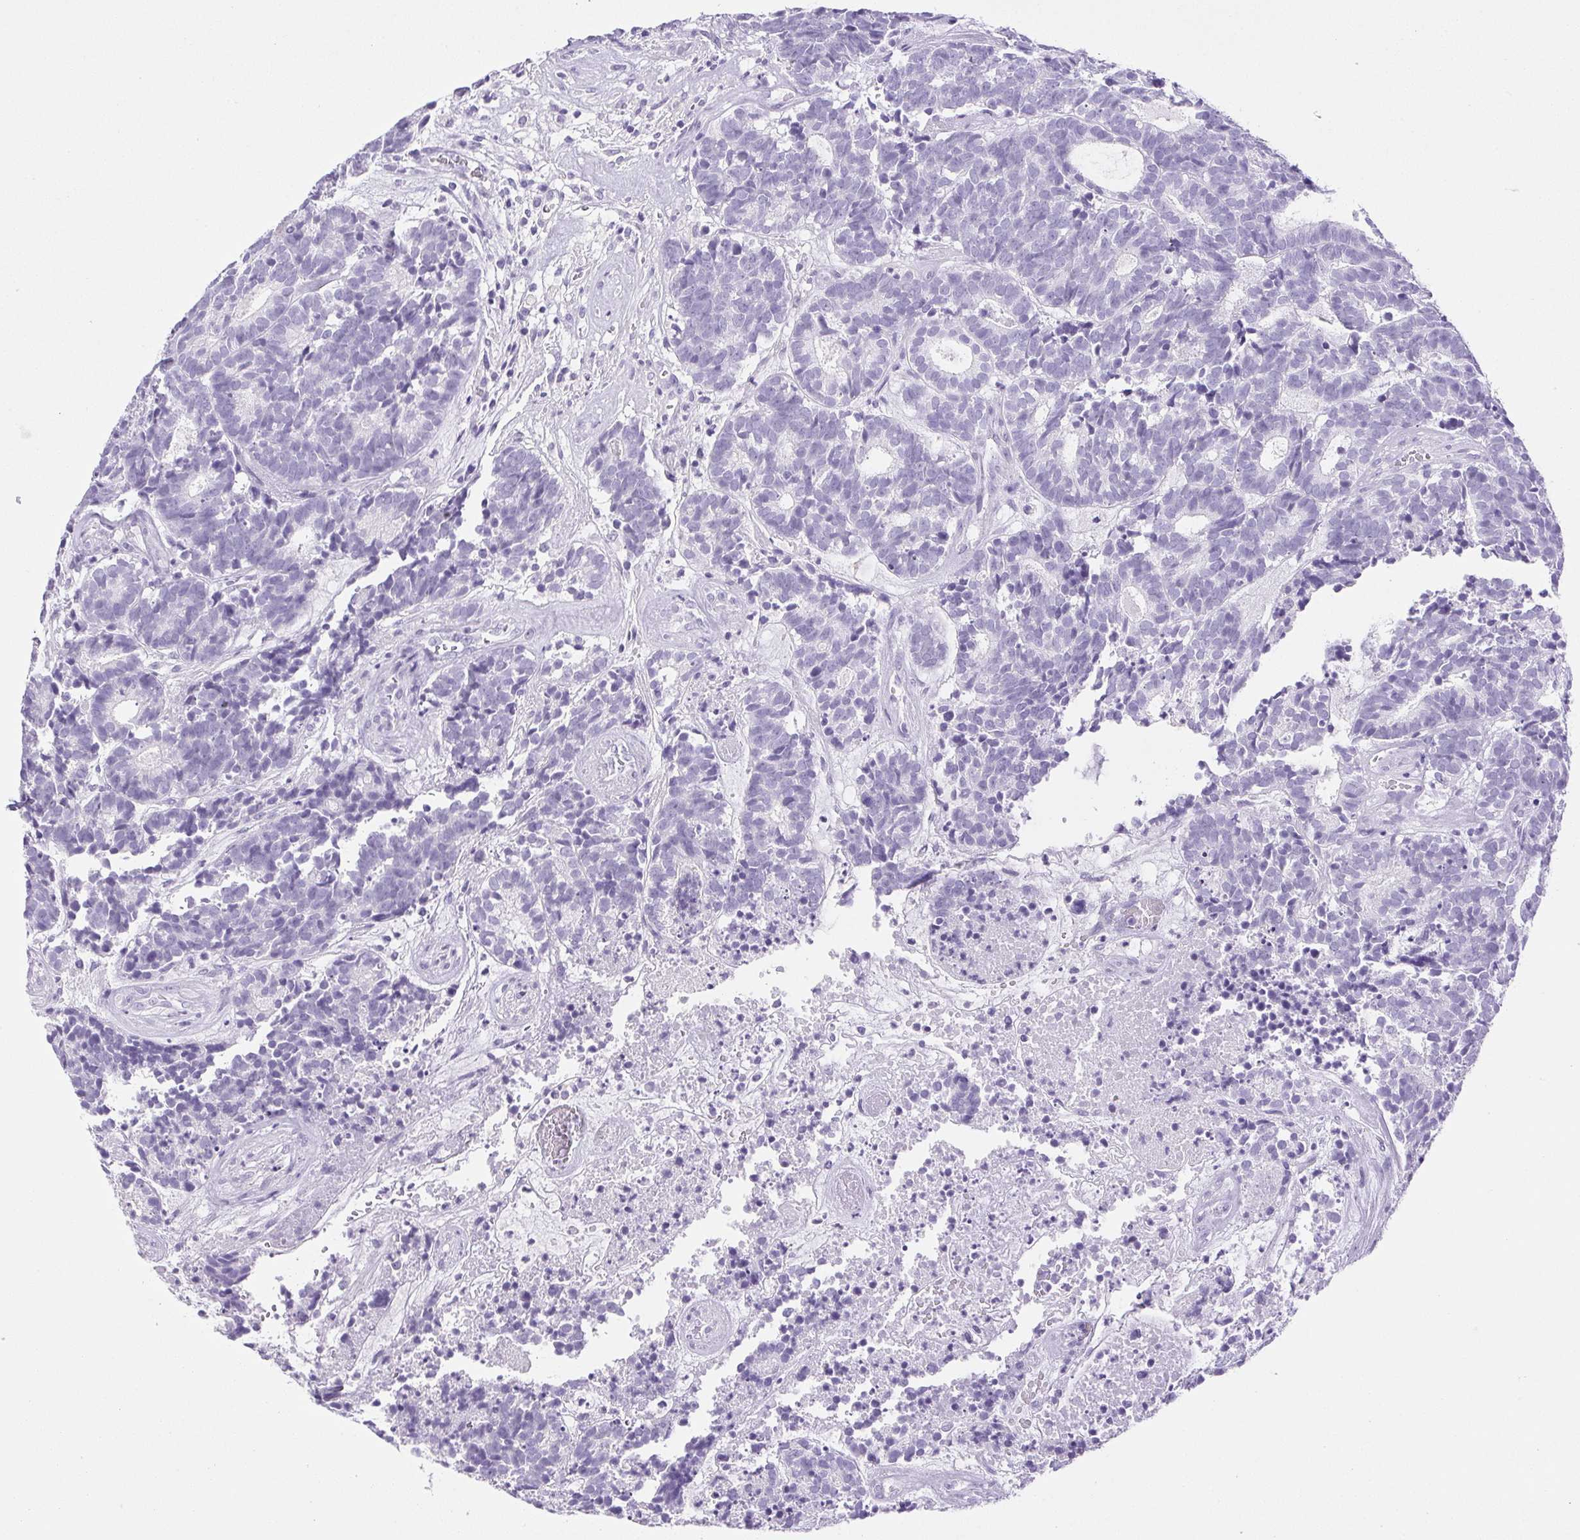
{"staining": {"intensity": "negative", "quantity": "none", "location": "none"}, "tissue": "head and neck cancer", "cell_type": "Tumor cells", "image_type": "cancer", "snomed": [{"axis": "morphology", "description": "Adenocarcinoma, NOS"}, {"axis": "topography", "description": "Head-Neck"}], "caption": "Head and neck cancer stained for a protein using immunohistochemistry reveals no staining tumor cells.", "gene": "HLA-G", "patient": {"sex": "female", "age": 81}}